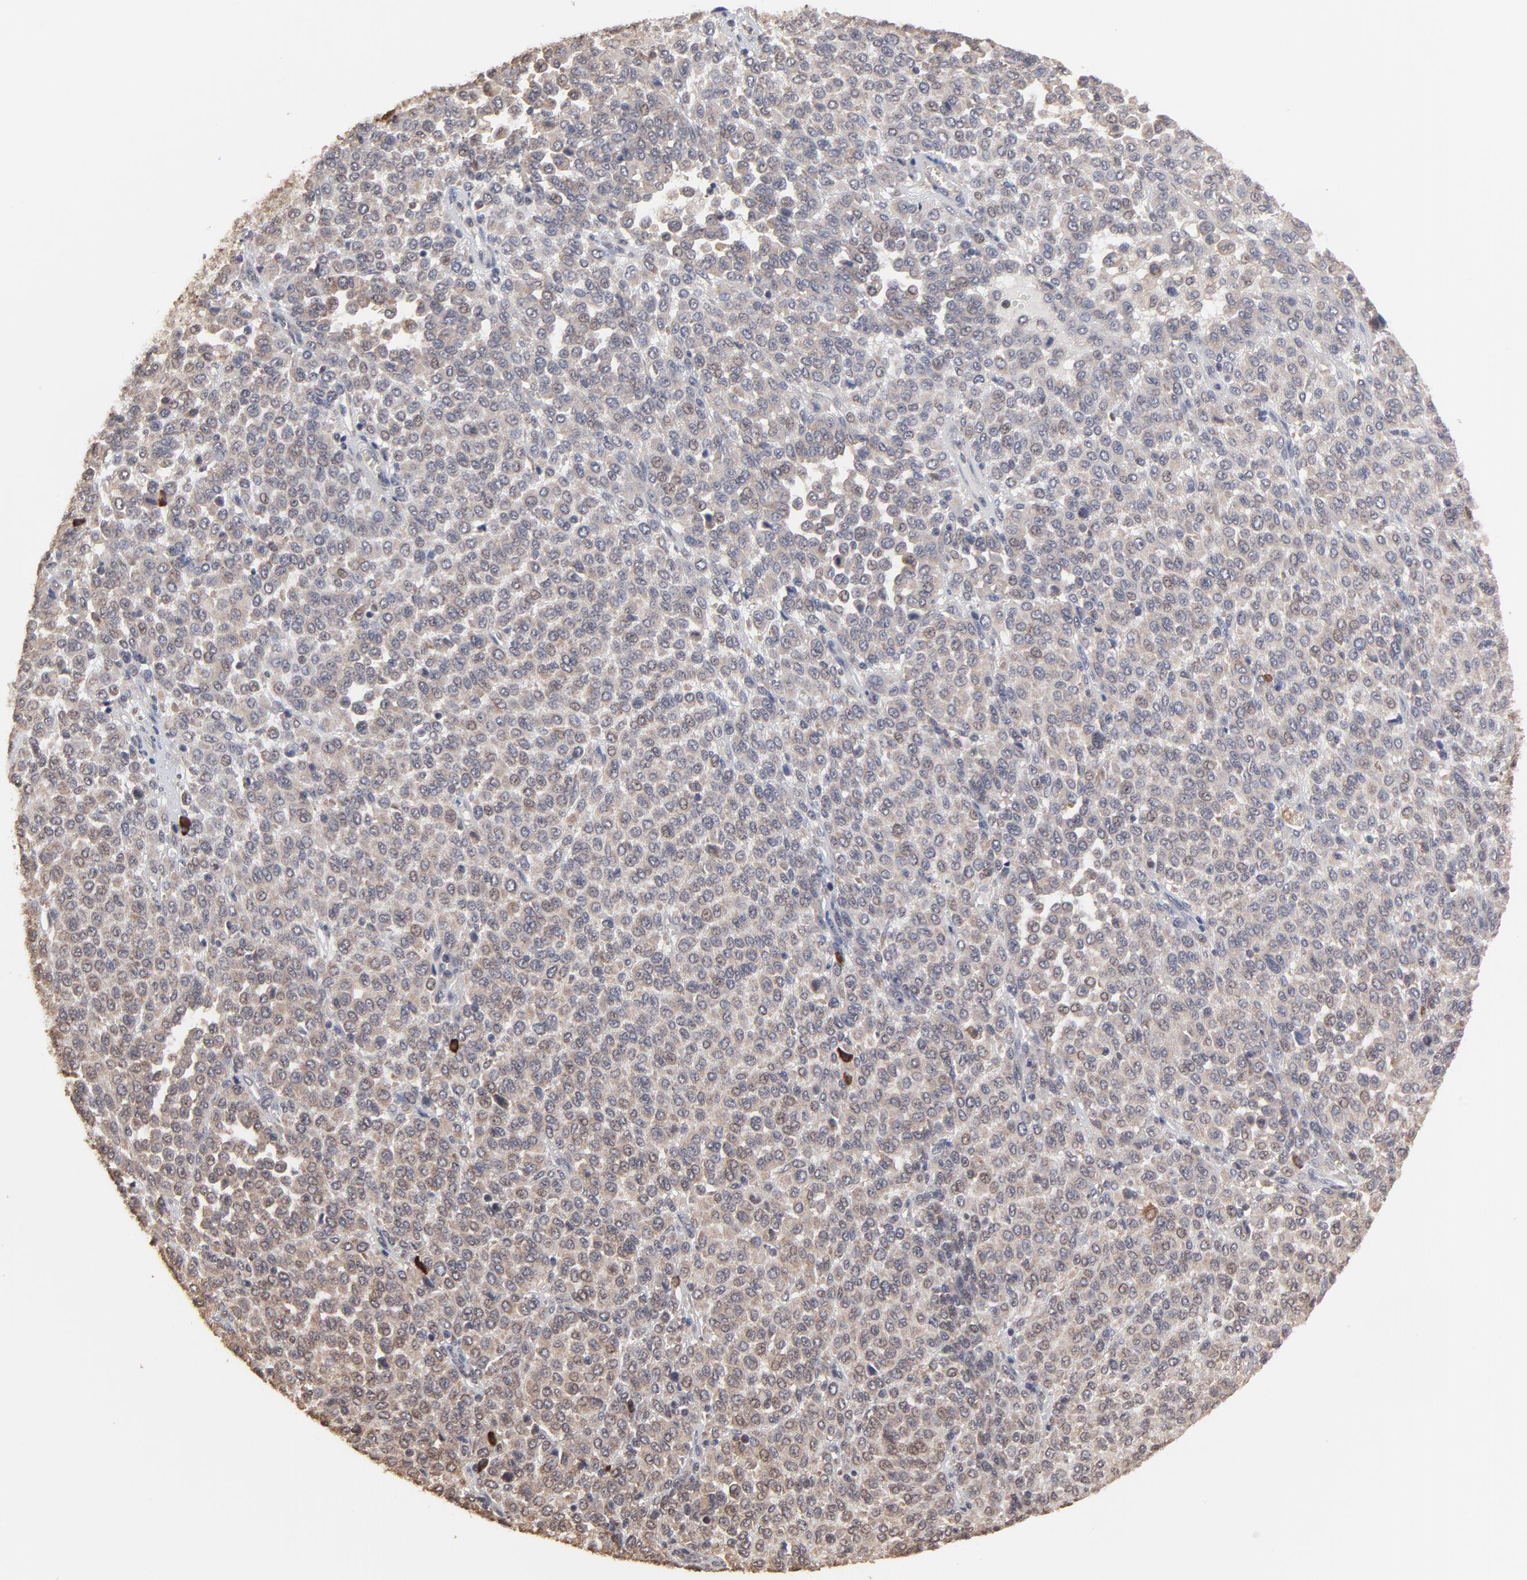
{"staining": {"intensity": "weak", "quantity": "25%-75%", "location": "cytoplasmic/membranous"}, "tissue": "melanoma", "cell_type": "Tumor cells", "image_type": "cancer", "snomed": [{"axis": "morphology", "description": "Malignant melanoma, Metastatic site"}, {"axis": "topography", "description": "Pancreas"}], "caption": "An IHC photomicrograph of tumor tissue is shown. Protein staining in brown shows weak cytoplasmic/membranous positivity in melanoma within tumor cells.", "gene": "CHM", "patient": {"sex": "female", "age": 30}}